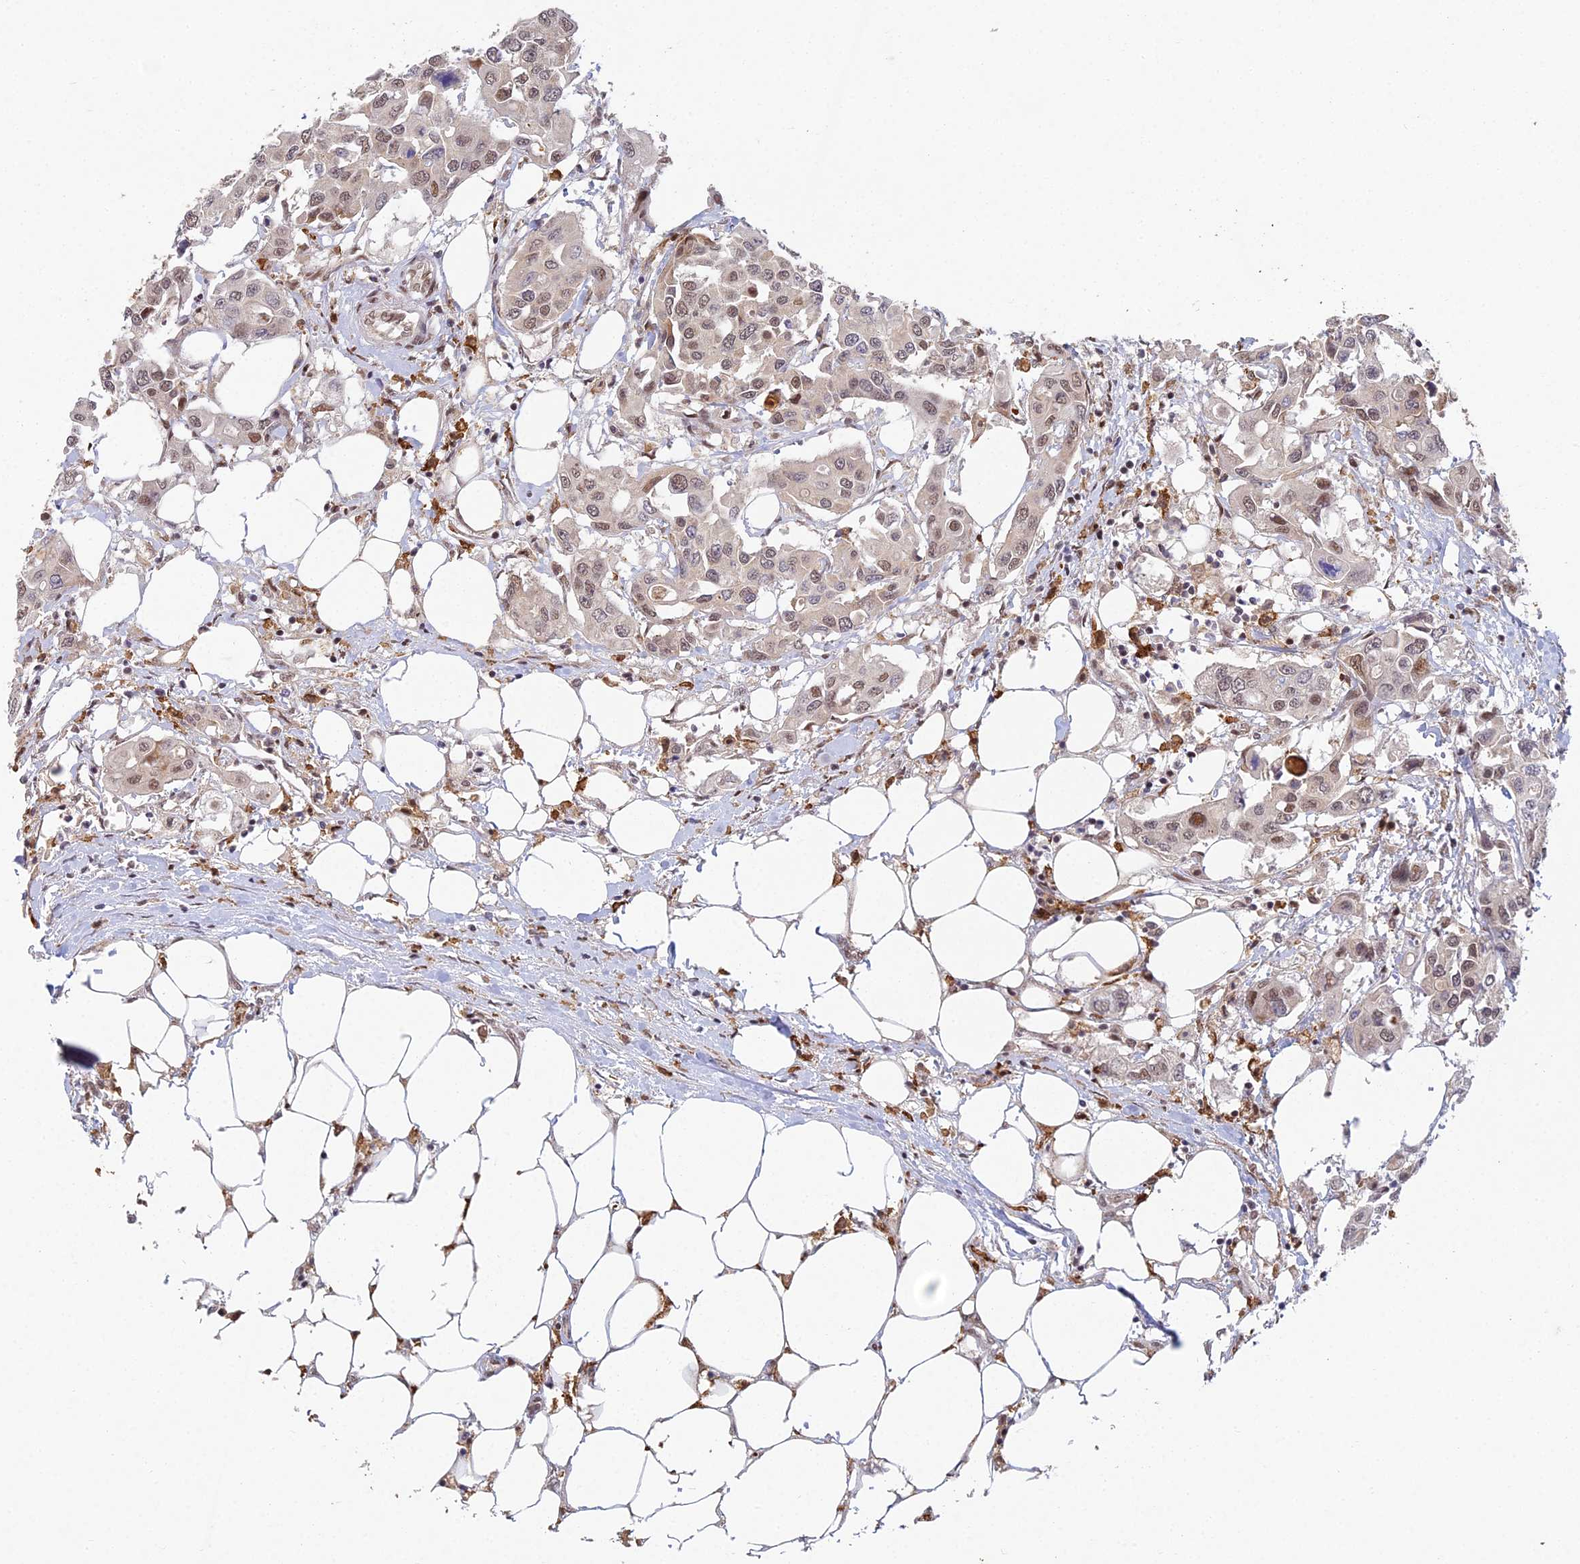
{"staining": {"intensity": "weak", "quantity": ">75%", "location": "nuclear"}, "tissue": "colorectal cancer", "cell_type": "Tumor cells", "image_type": "cancer", "snomed": [{"axis": "morphology", "description": "Adenocarcinoma, NOS"}, {"axis": "topography", "description": "Colon"}], "caption": "Weak nuclear positivity is identified in approximately >75% of tumor cells in adenocarcinoma (colorectal).", "gene": "ABHD17A", "patient": {"sex": "male", "age": 77}}